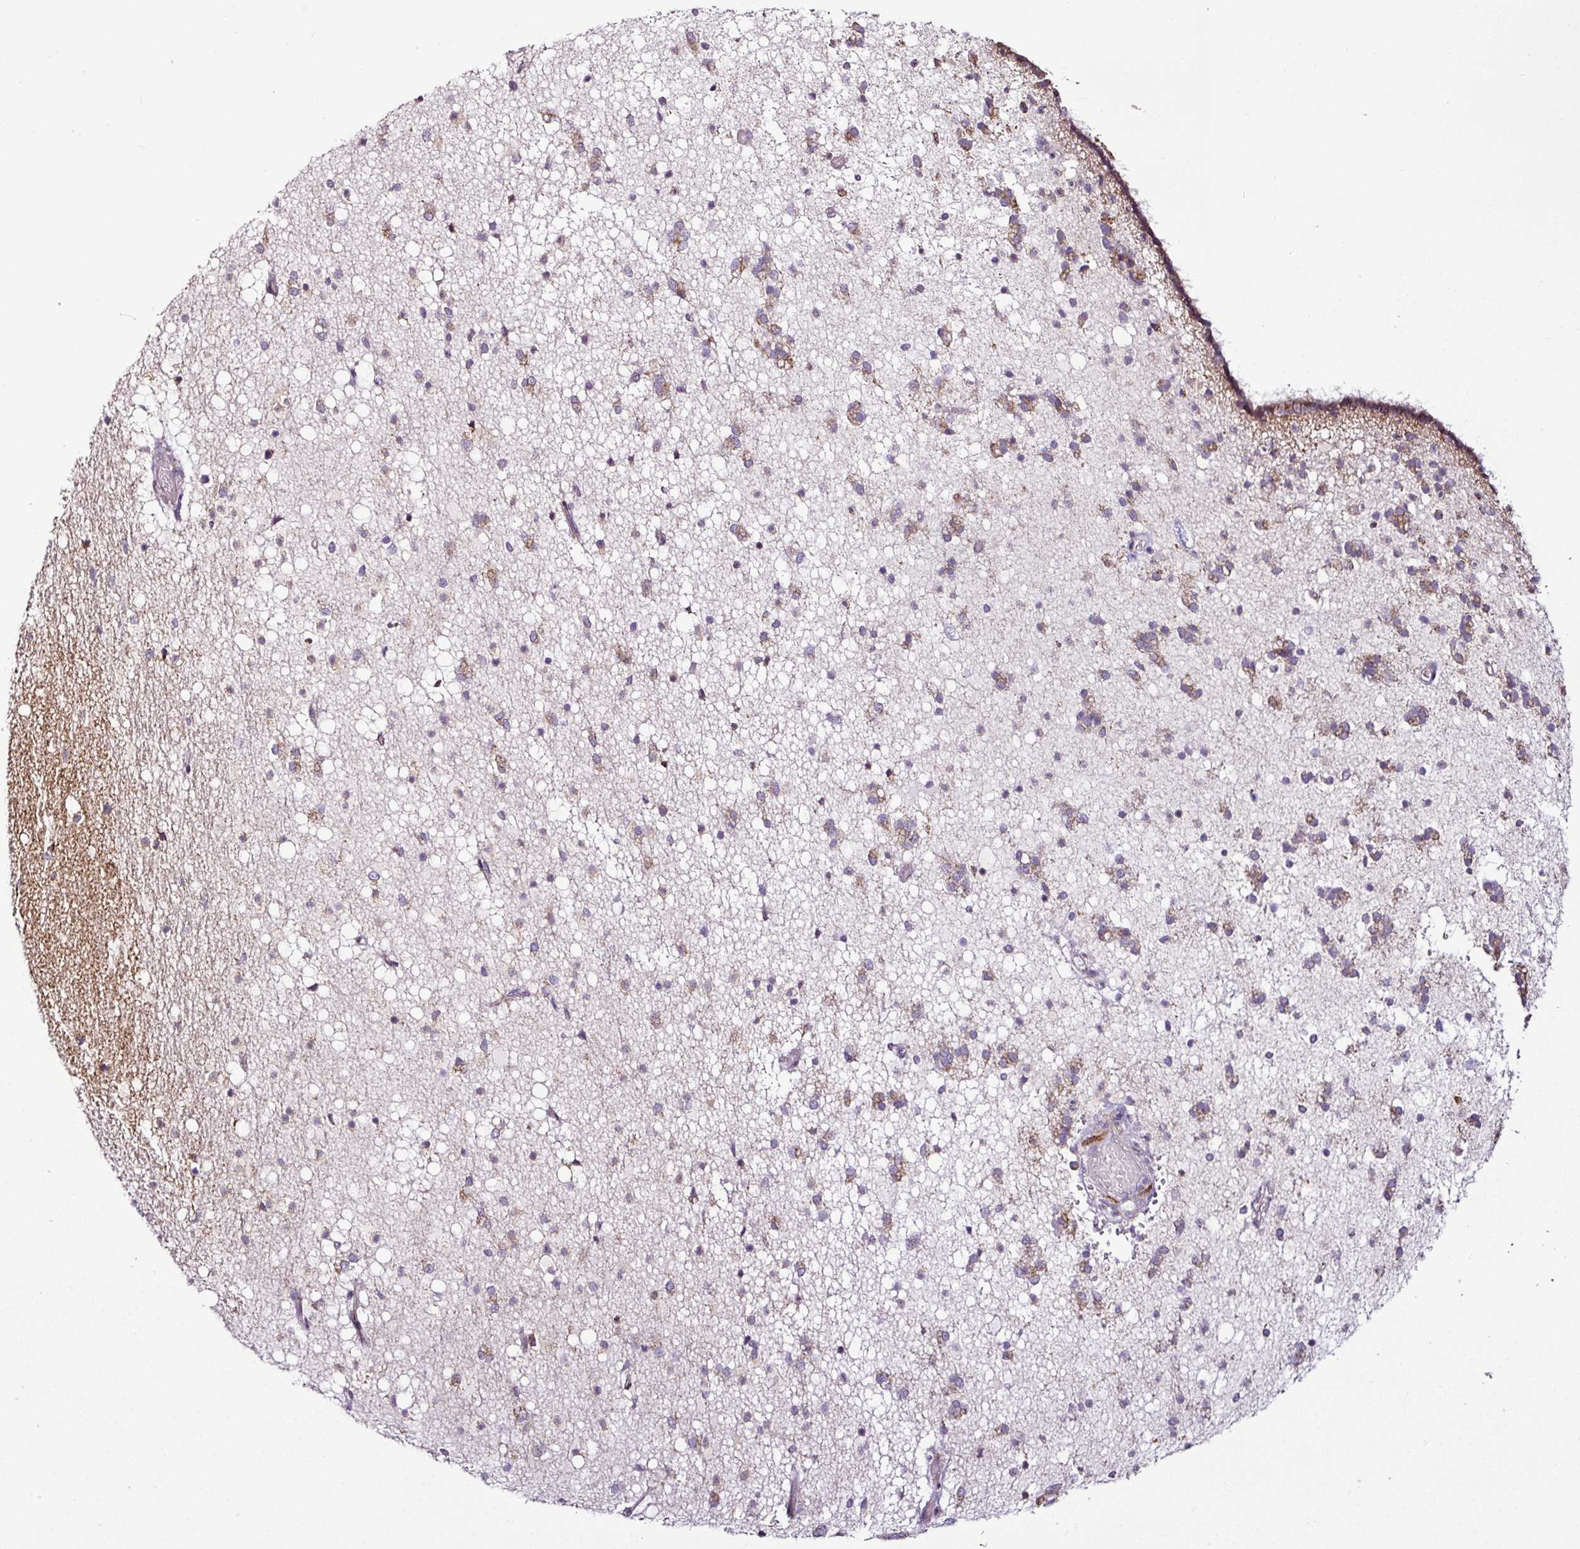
{"staining": {"intensity": "moderate", "quantity": "25%-75%", "location": "cytoplasmic/membranous"}, "tissue": "caudate", "cell_type": "Glial cells", "image_type": "normal", "snomed": [{"axis": "morphology", "description": "Normal tissue, NOS"}, {"axis": "topography", "description": "Lateral ventricle wall"}], "caption": "This is a micrograph of immunohistochemistry (IHC) staining of benign caudate, which shows moderate positivity in the cytoplasmic/membranous of glial cells.", "gene": "DPAGT1", "patient": {"sex": "male", "age": 37}}